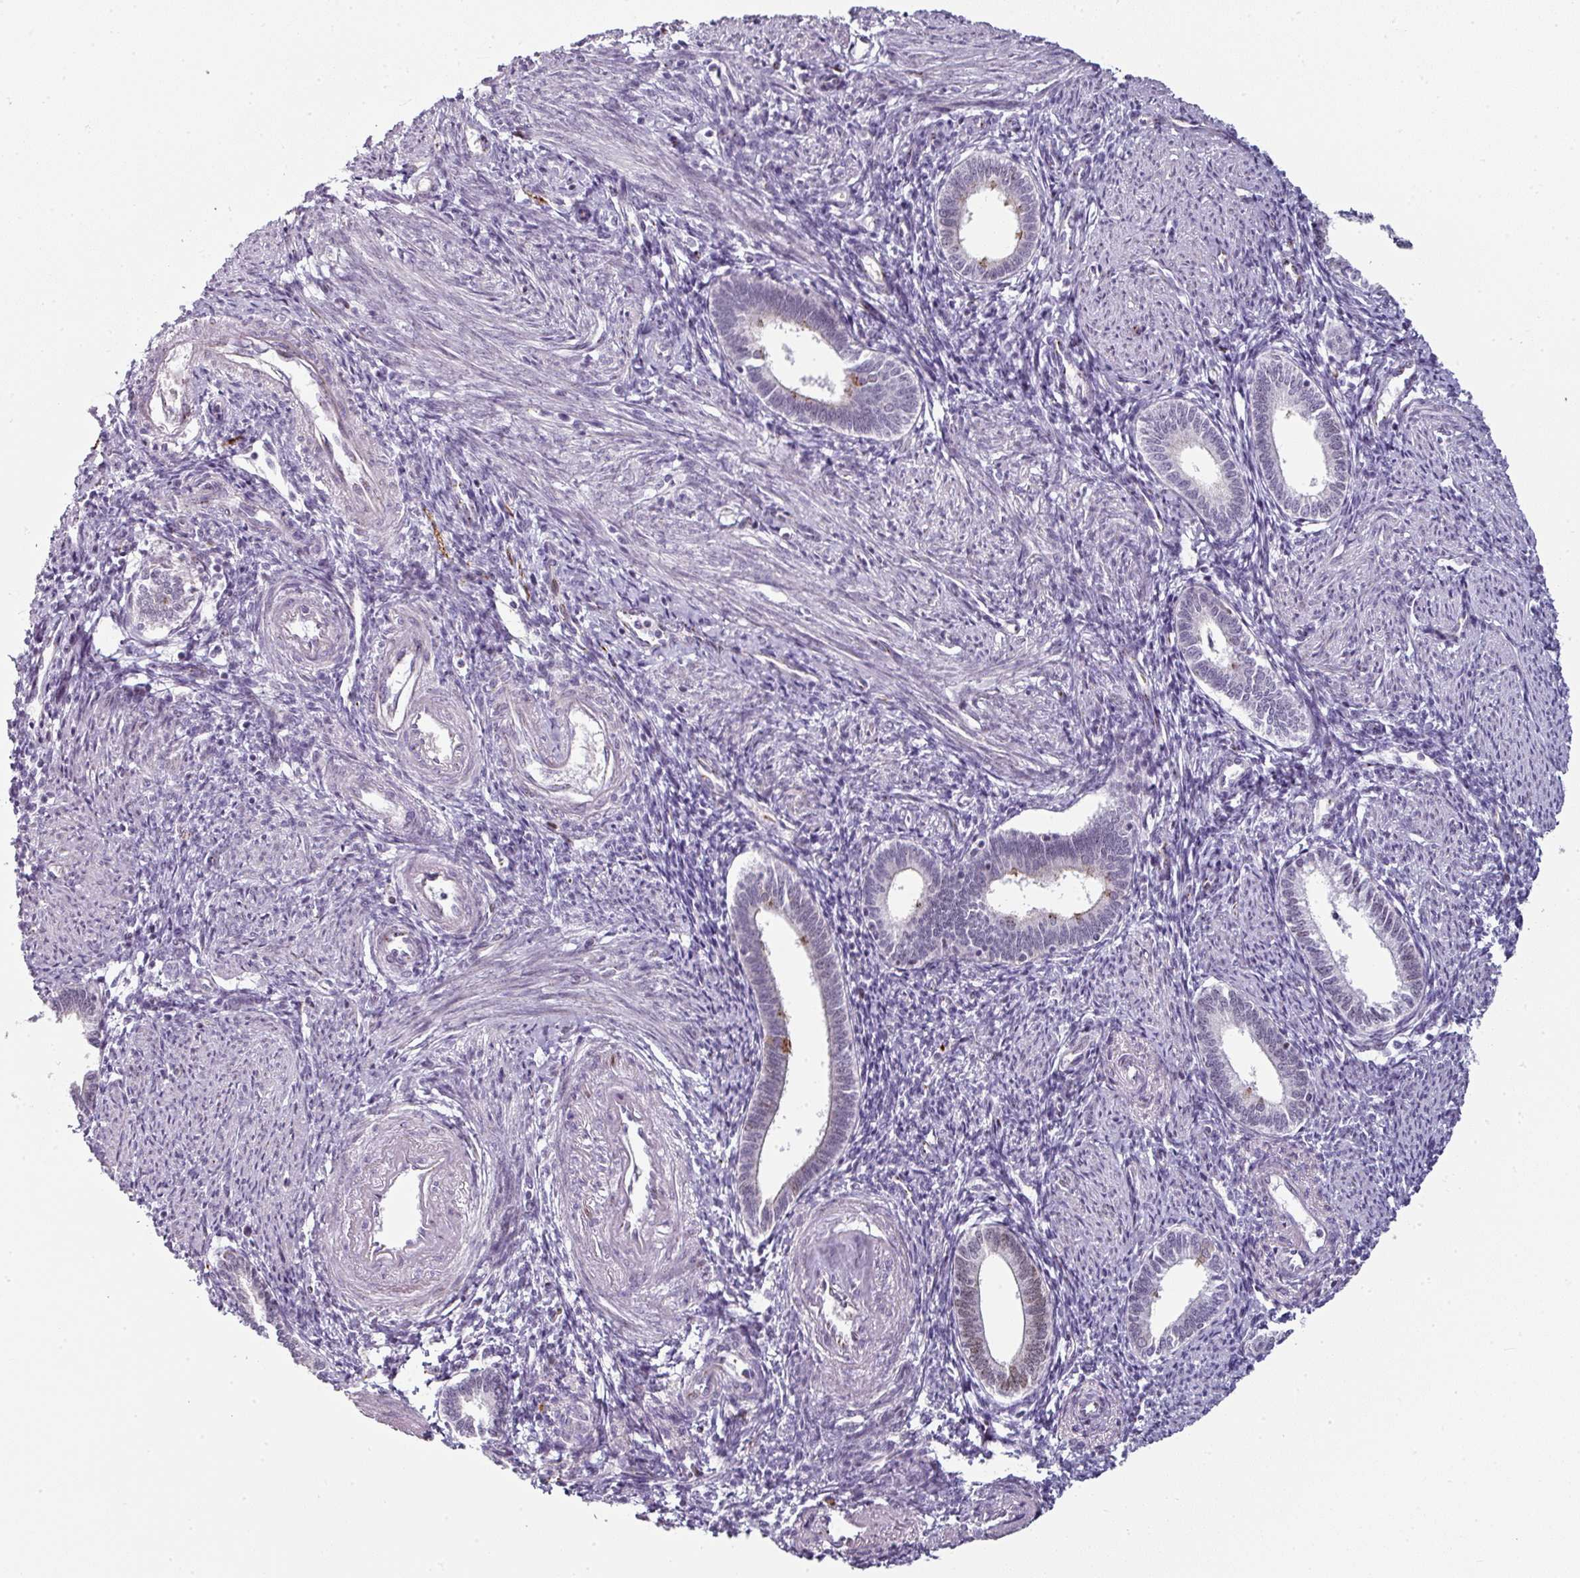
{"staining": {"intensity": "negative", "quantity": "none", "location": "none"}, "tissue": "endometrium", "cell_type": "Cells in endometrial stroma", "image_type": "normal", "snomed": [{"axis": "morphology", "description": "Normal tissue, NOS"}, {"axis": "topography", "description": "Endometrium"}], "caption": "This is a image of IHC staining of unremarkable endometrium, which shows no positivity in cells in endometrial stroma. (DAB immunohistochemistry (IHC) visualized using brightfield microscopy, high magnification).", "gene": "SYT8", "patient": {"sex": "female", "age": 41}}